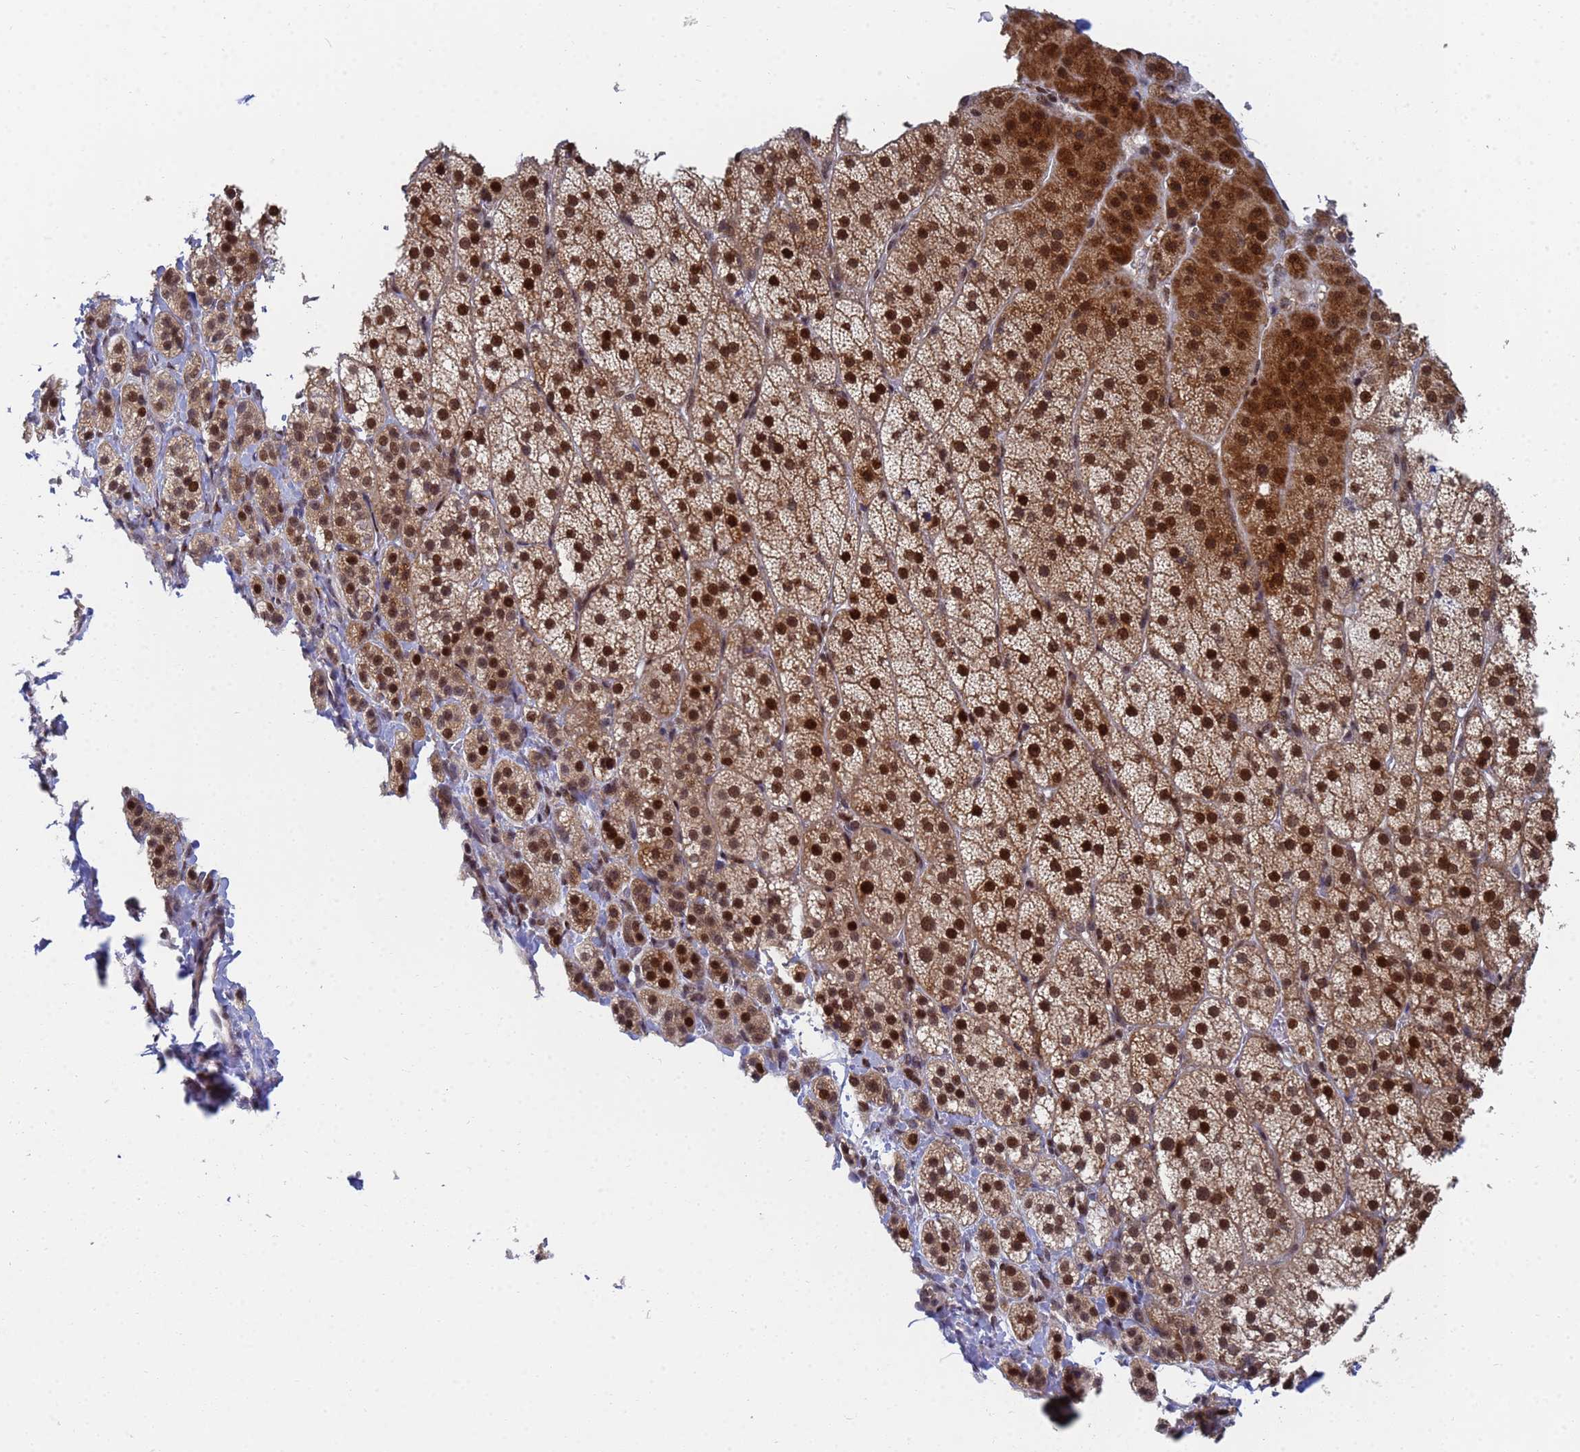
{"staining": {"intensity": "strong", "quantity": ">75%", "location": "cytoplasmic/membranous,nuclear"}, "tissue": "adrenal gland", "cell_type": "Glandular cells", "image_type": "normal", "snomed": [{"axis": "morphology", "description": "Normal tissue, NOS"}, {"axis": "topography", "description": "Adrenal gland"}], "caption": "Immunohistochemistry of normal adrenal gland demonstrates high levels of strong cytoplasmic/membranous,nuclear staining in about >75% of glandular cells. The protein of interest is shown in brown color, while the nuclei are stained blue.", "gene": "AP5Z1", "patient": {"sex": "female", "age": 44}}